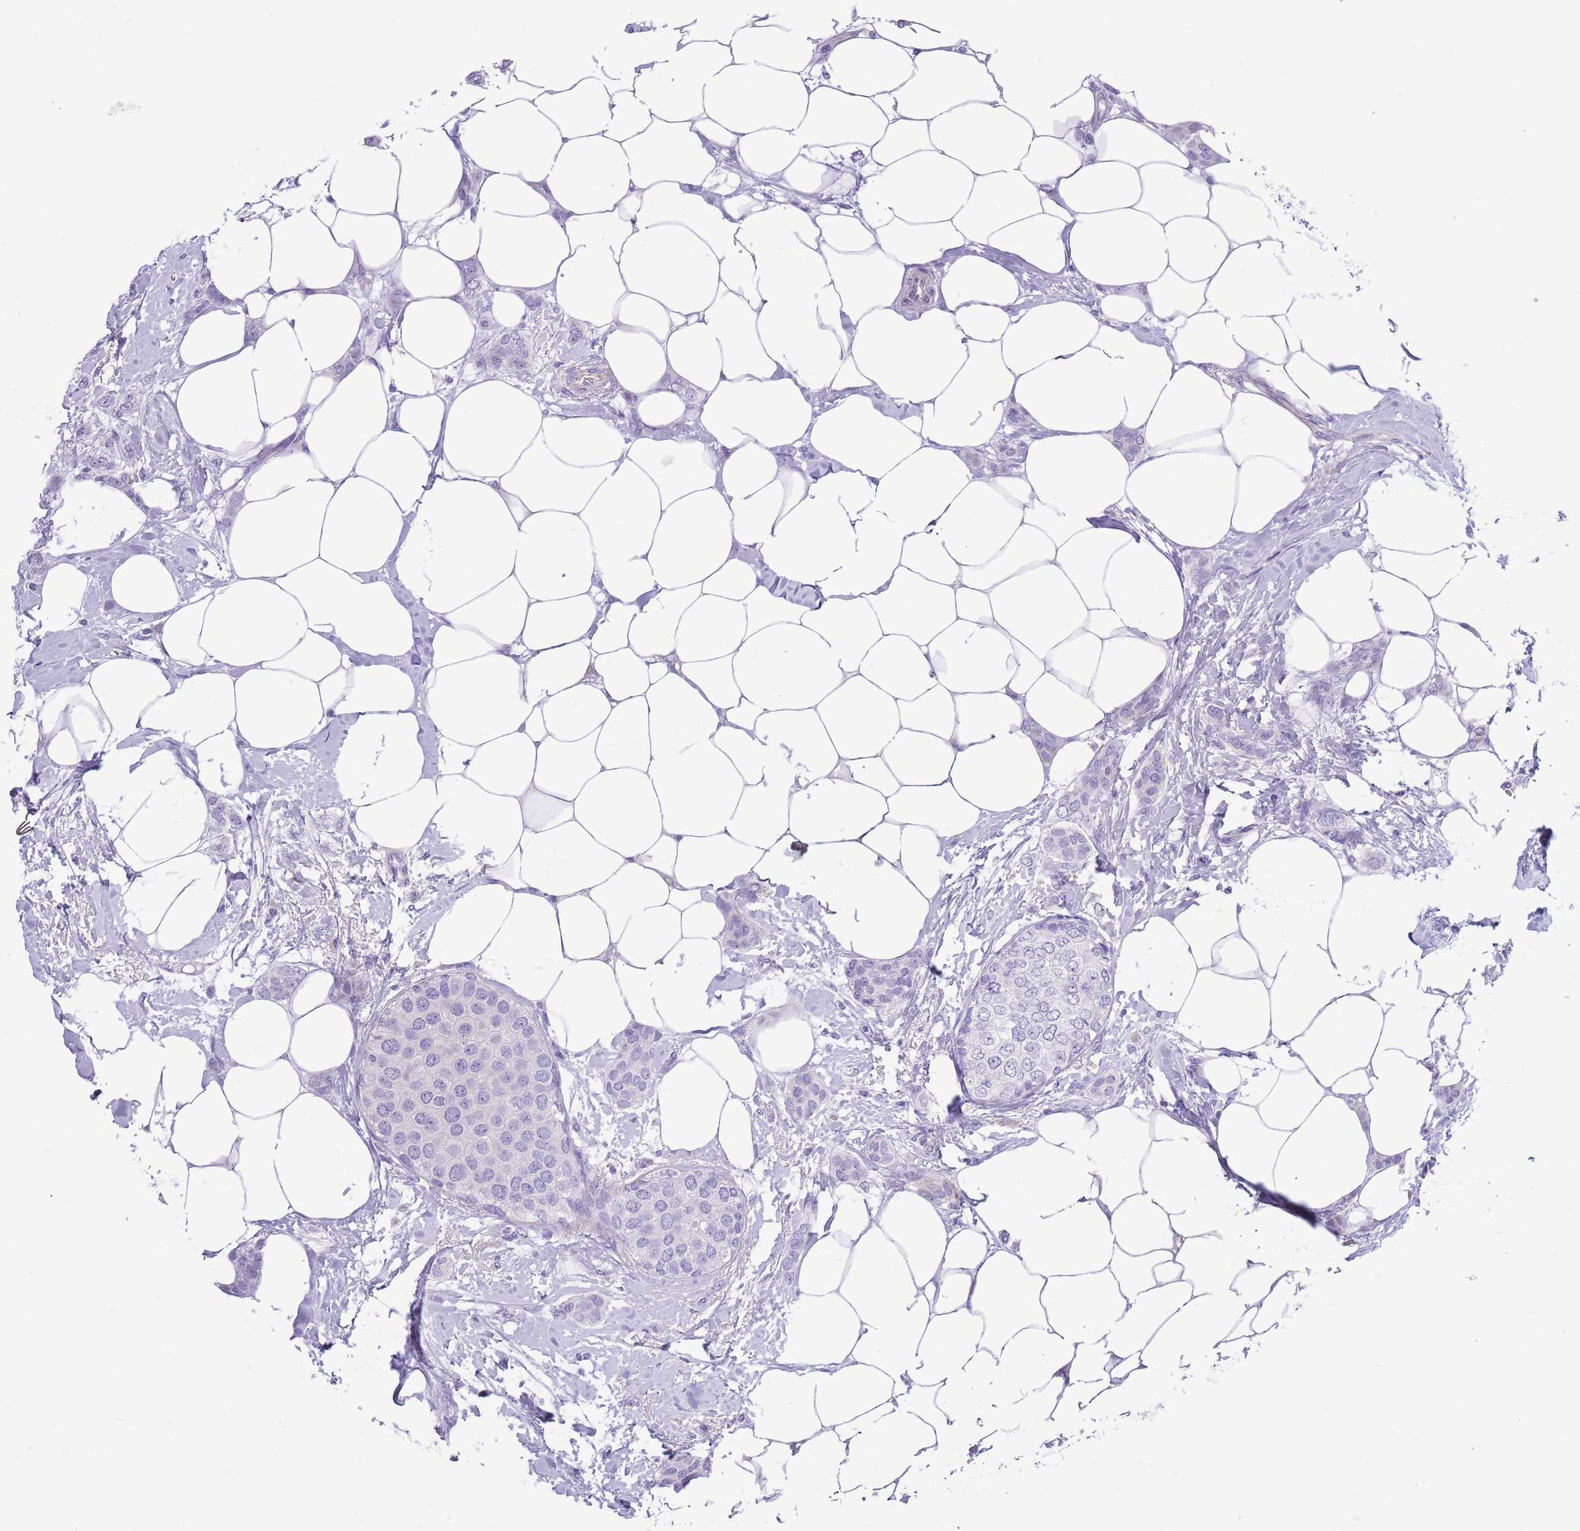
{"staining": {"intensity": "negative", "quantity": "none", "location": "none"}, "tissue": "breast cancer", "cell_type": "Tumor cells", "image_type": "cancer", "snomed": [{"axis": "morphology", "description": "Duct carcinoma"}, {"axis": "topography", "description": "Breast"}], "caption": "Protein analysis of intraductal carcinoma (breast) exhibits no significant staining in tumor cells.", "gene": "OR6M1", "patient": {"sex": "female", "age": 72}}